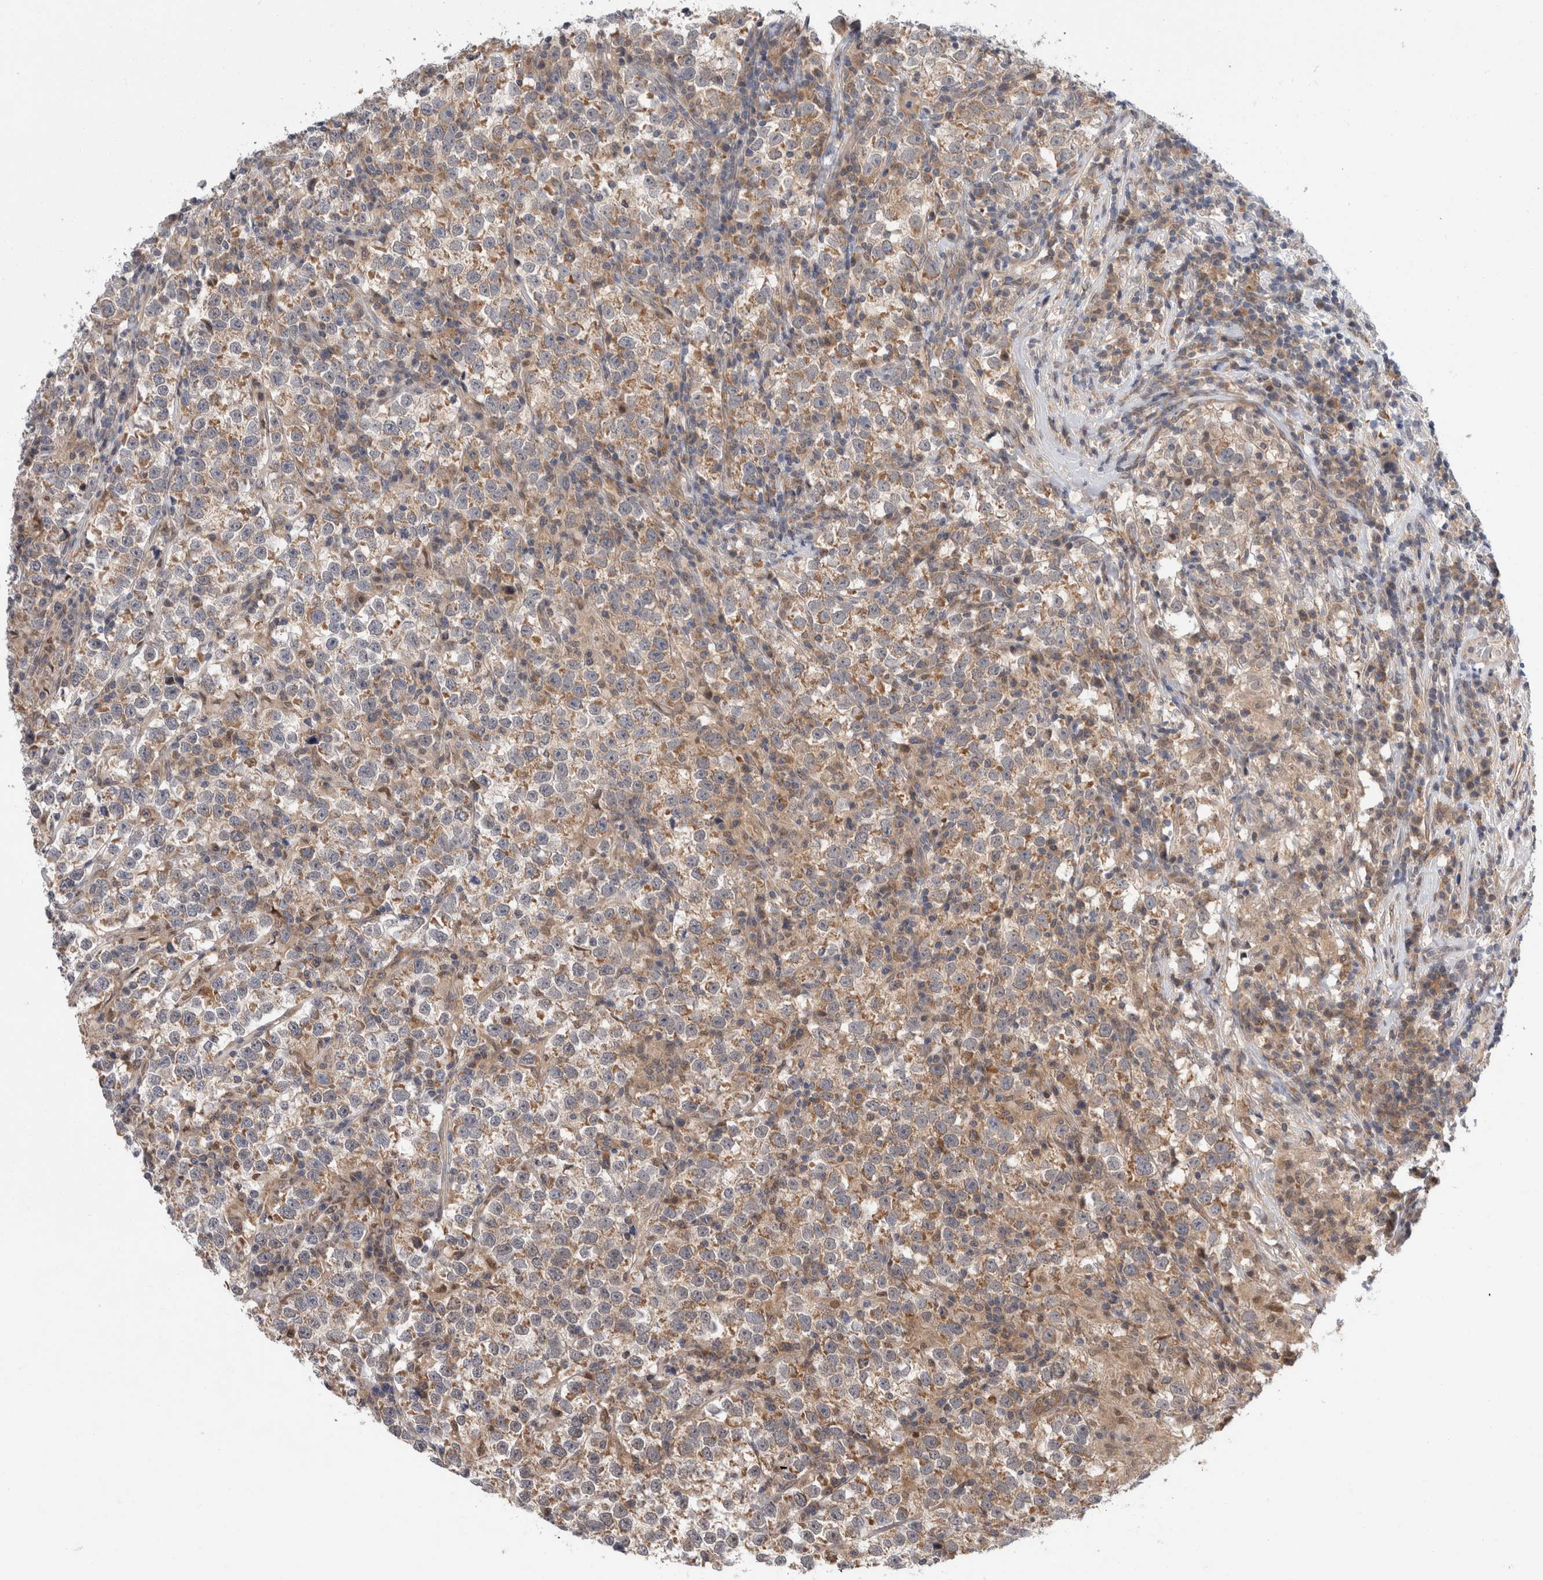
{"staining": {"intensity": "weak", "quantity": ">75%", "location": "cytoplasmic/membranous"}, "tissue": "testis cancer", "cell_type": "Tumor cells", "image_type": "cancer", "snomed": [{"axis": "morphology", "description": "Normal tissue, NOS"}, {"axis": "morphology", "description": "Seminoma, NOS"}, {"axis": "topography", "description": "Testis"}], "caption": "There is low levels of weak cytoplasmic/membranous expression in tumor cells of testis cancer (seminoma), as demonstrated by immunohistochemical staining (brown color).", "gene": "MRPL37", "patient": {"sex": "male", "age": 43}}